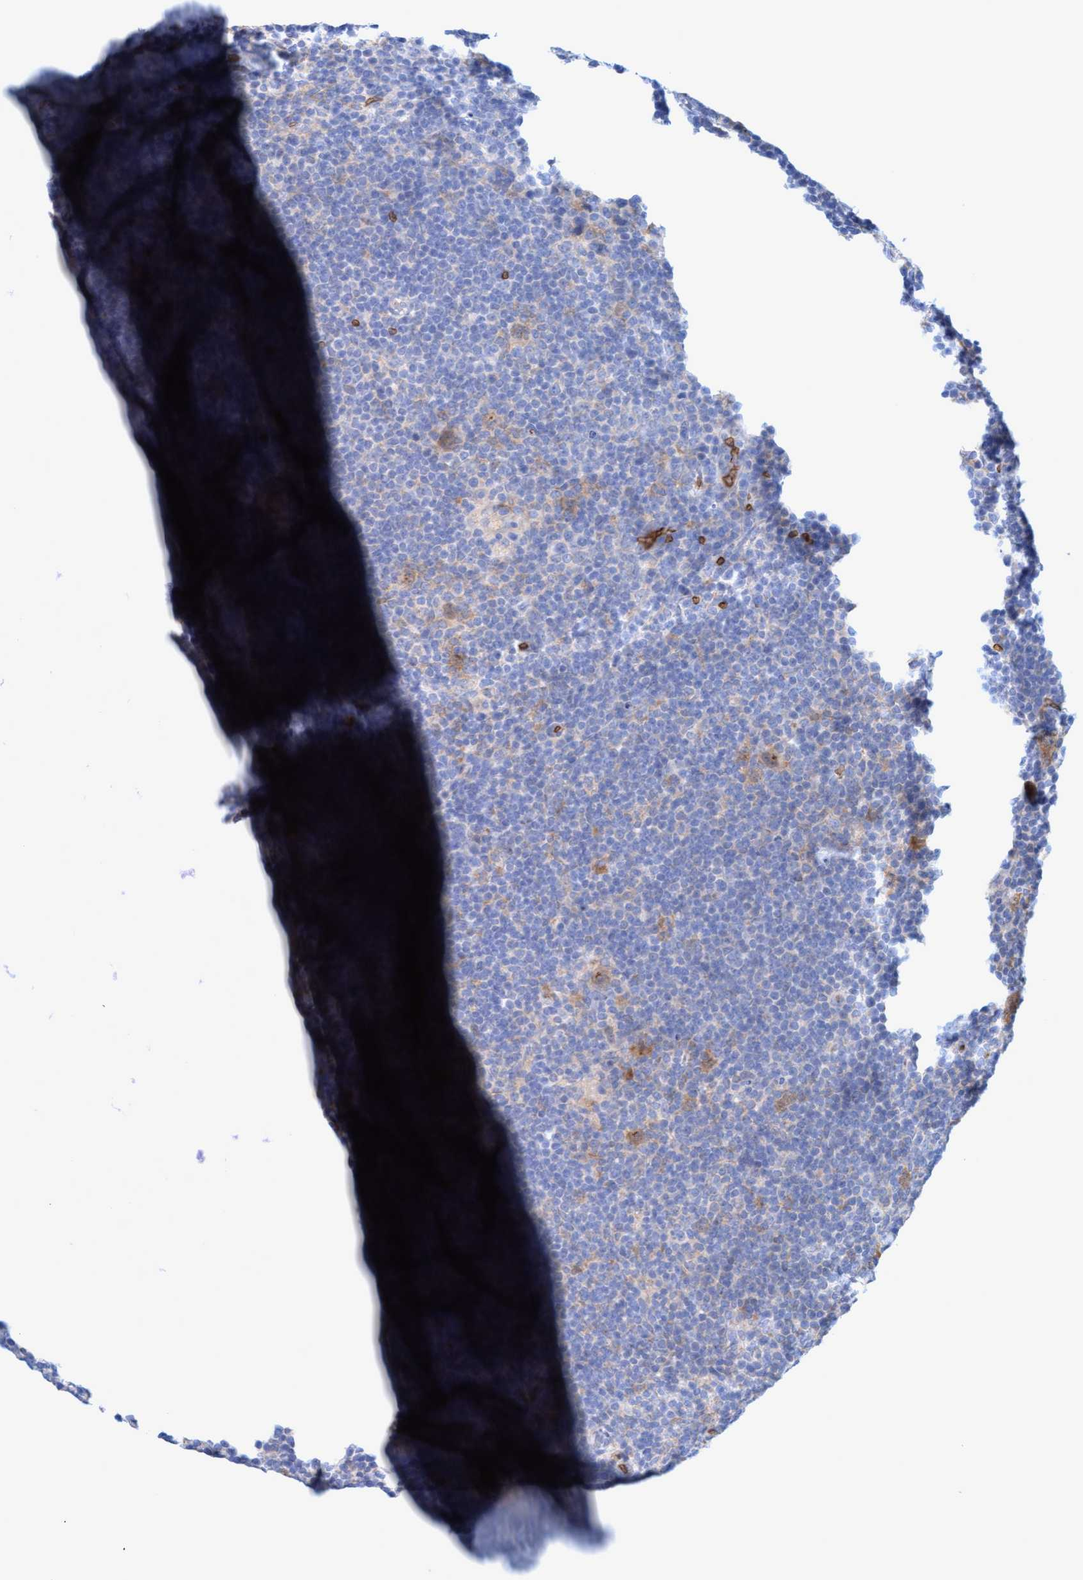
{"staining": {"intensity": "negative", "quantity": "none", "location": "none"}, "tissue": "lymphoma", "cell_type": "Tumor cells", "image_type": "cancer", "snomed": [{"axis": "morphology", "description": "Hodgkin's disease, NOS"}, {"axis": "topography", "description": "Lymph node"}], "caption": "A high-resolution histopathology image shows IHC staining of lymphoma, which reveals no significant positivity in tumor cells.", "gene": "SPEM2", "patient": {"sex": "female", "age": 57}}